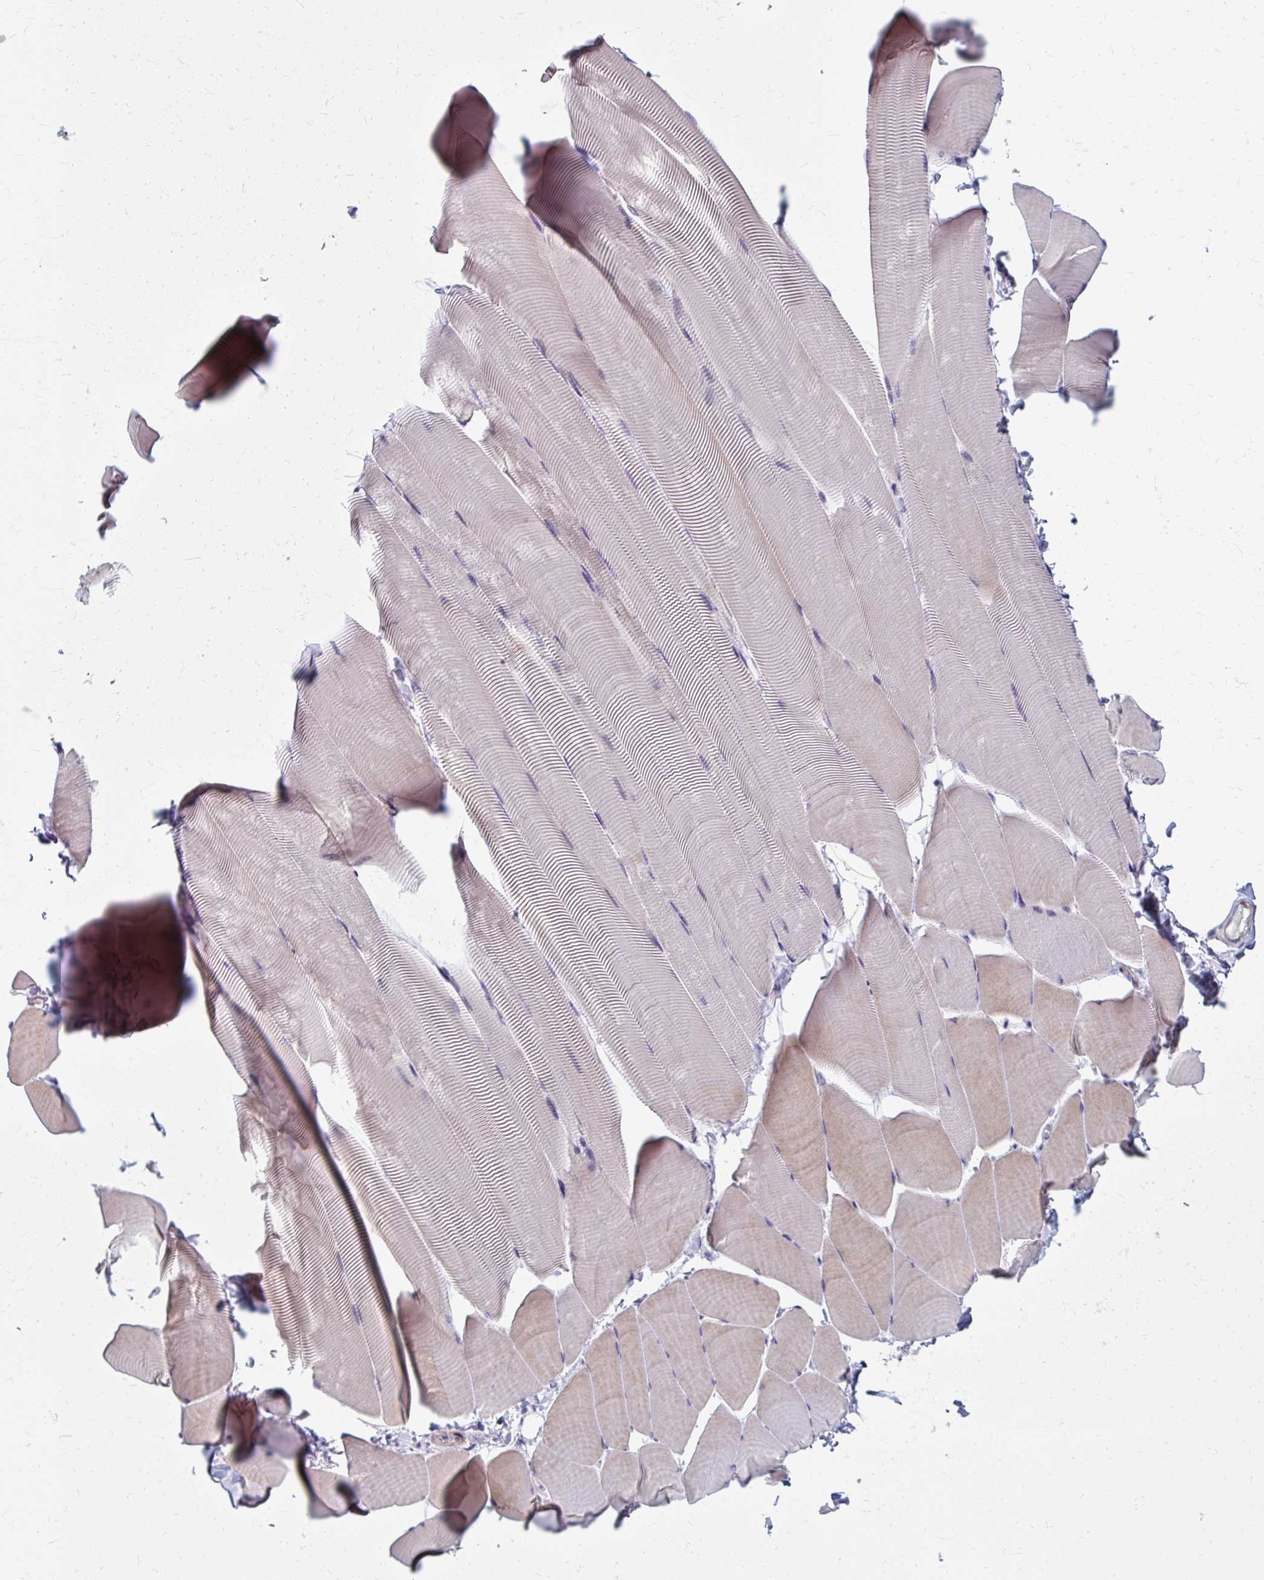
{"staining": {"intensity": "moderate", "quantity": "25%-75%", "location": "cytoplasmic/membranous"}, "tissue": "skeletal muscle", "cell_type": "Myocytes", "image_type": "normal", "snomed": [{"axis": "morphology", "description": "Normal tissue, NOS"}, {"axis": "topography", "description": "Skeletal muscle"}], "caption": "Myocytes demonstrate medium levels of moderate cytoplasmic/membranous expression in about 25%-75% of cells in normal human skeletal muscle.", "gene": "ZNF555", "patient": {"sex": "male", "age": 25}}